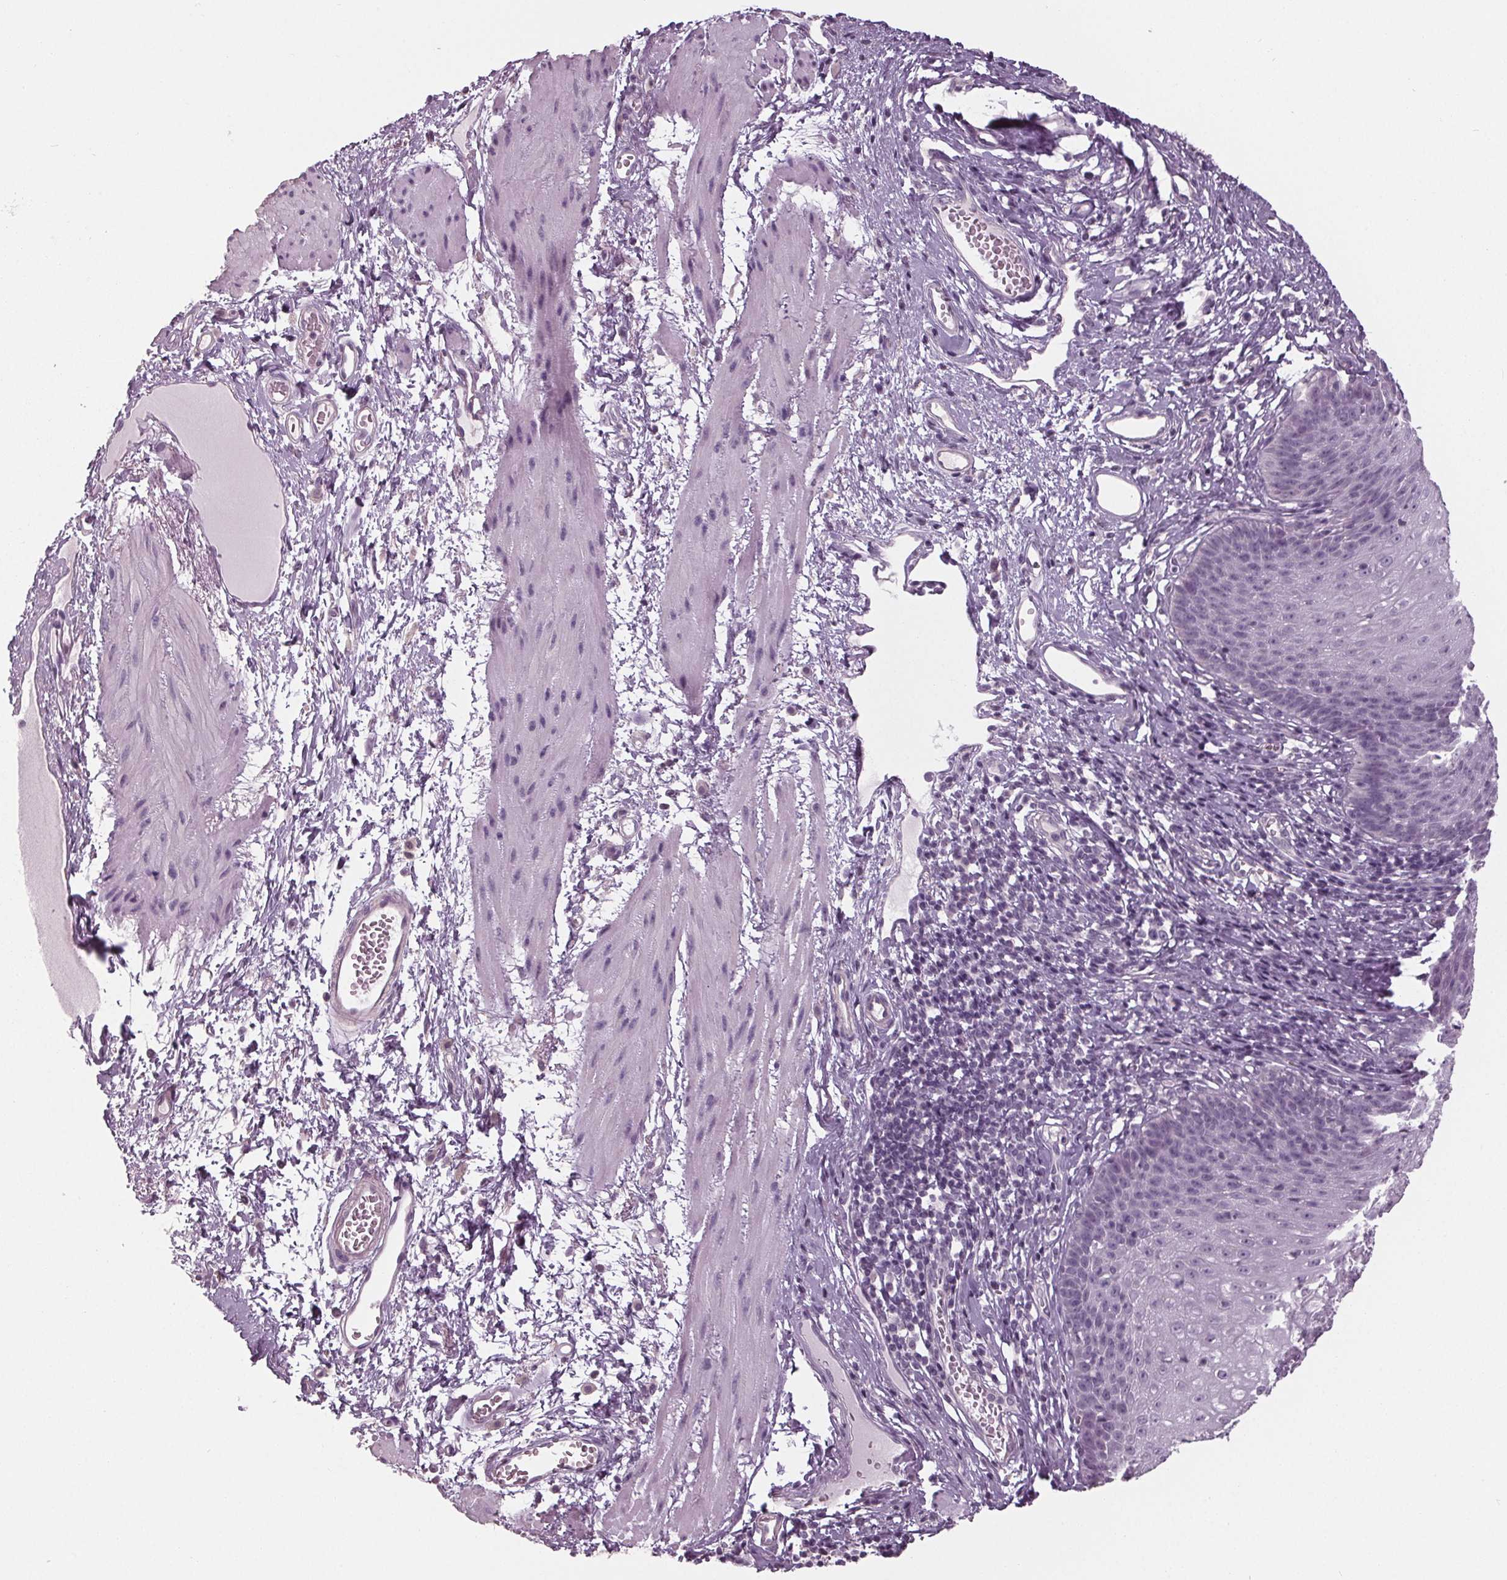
{"staining": {"intensity": "negative", "quantity": "none", "location": "none"}, "tissue": "esophagus", "cell_type": "Squamous epithelial cells", "image_type": "normal", "snomed": [{"axis": "morphology", "description": "Normal tissue, NOS"}, {"axis": "topography", "description": "Esophagus"}], "caption": "Immunohistochemistry (IHC) of unremarkable human esophagus demonstrates no positivity in squamous epithelial cells.", "gene": "TNNC2", "patient": {"sex": "male", "age": 72}}